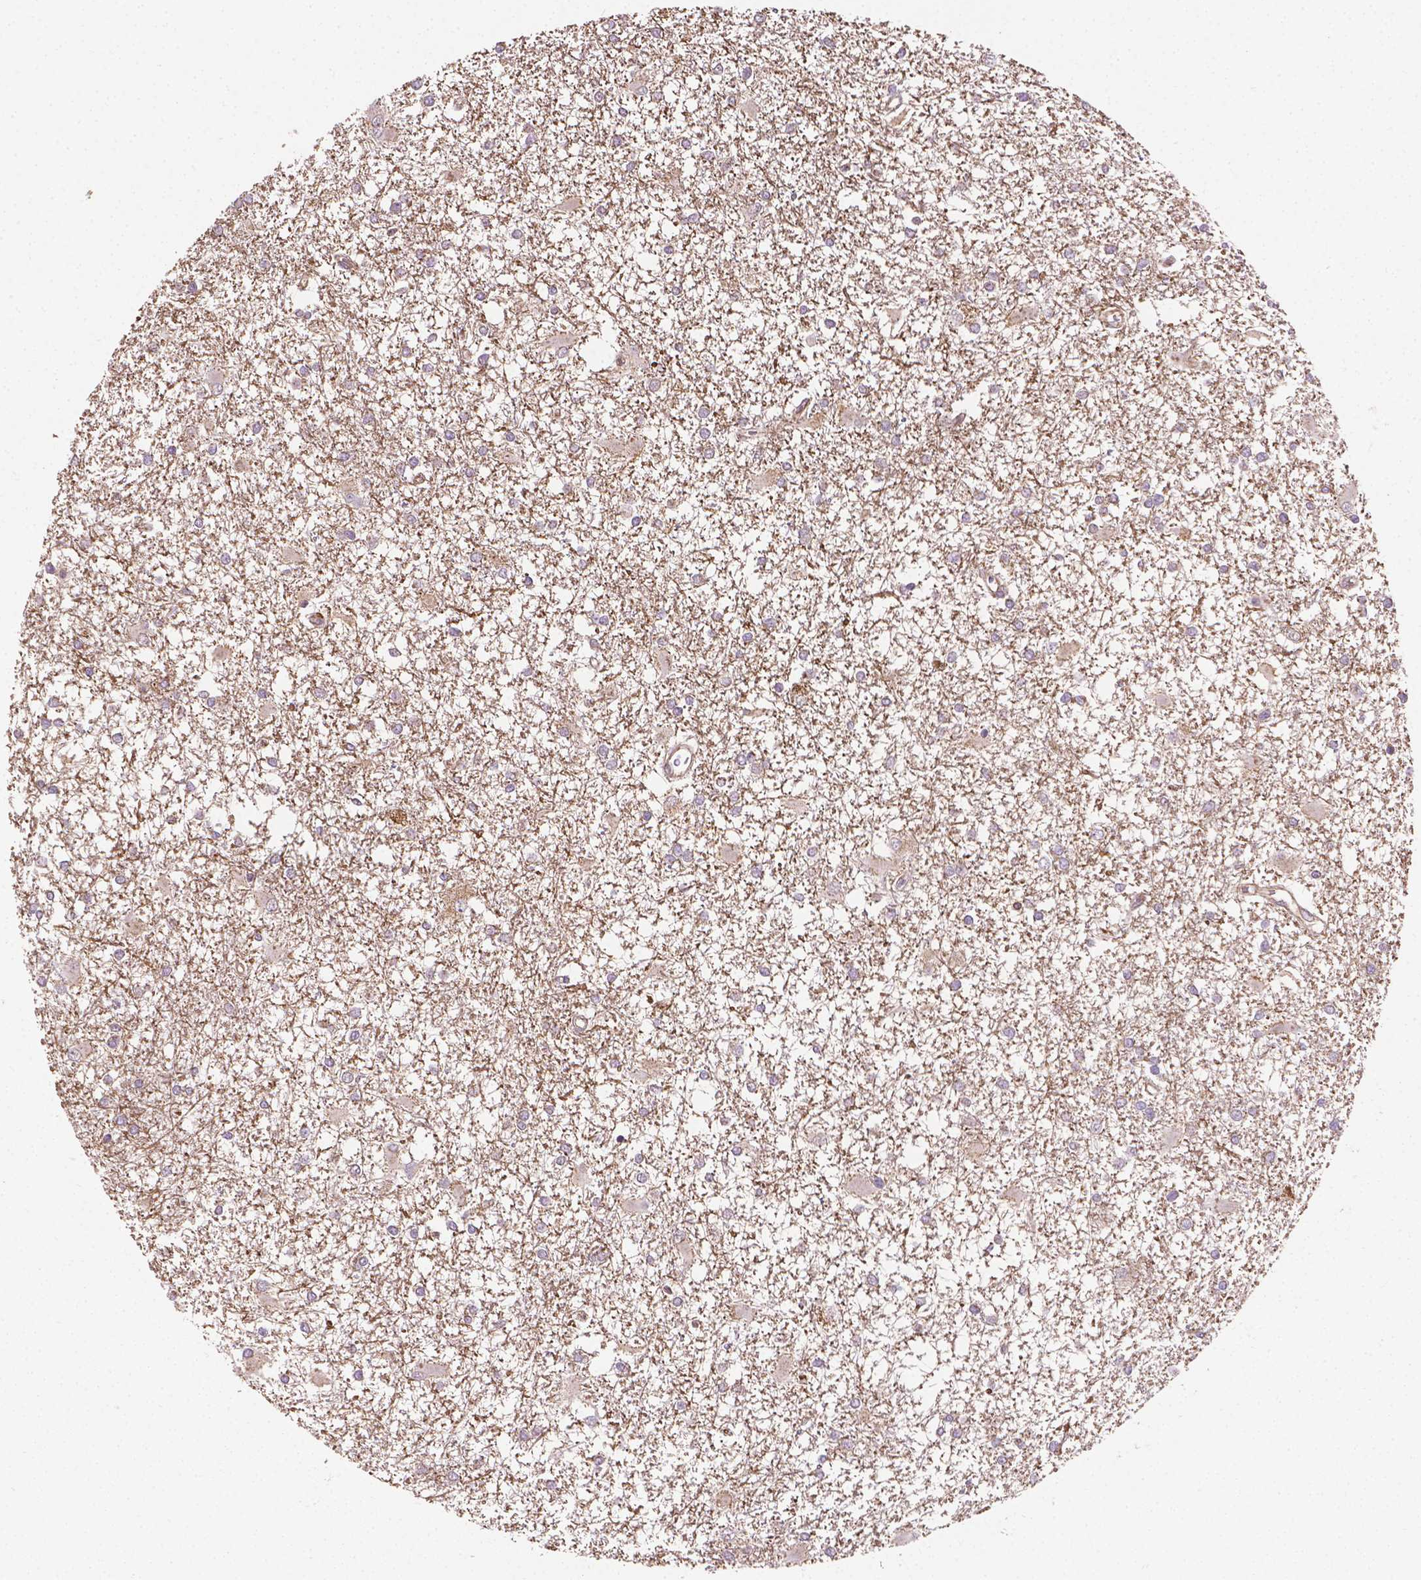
{"staining": {"intensity": "negative", "quantity": "none", "location": "none"}, "tissue": "glioma", "cell_type": "Tumor cells", "image_type": "cancer", "snomed": [{"axis": "morphology", "description": "Glioma, malignant, High grade"}, {"axis": "topography", "description": "Cerebral cortex"}], "caption": "High power microscopy photomicrograph of an immunohistochemistry (IHC) image of glioma, revealing no significant expression in tumor cells.", "gene": "TCAF1", "patient": {"sex": "male", "age": 79}}